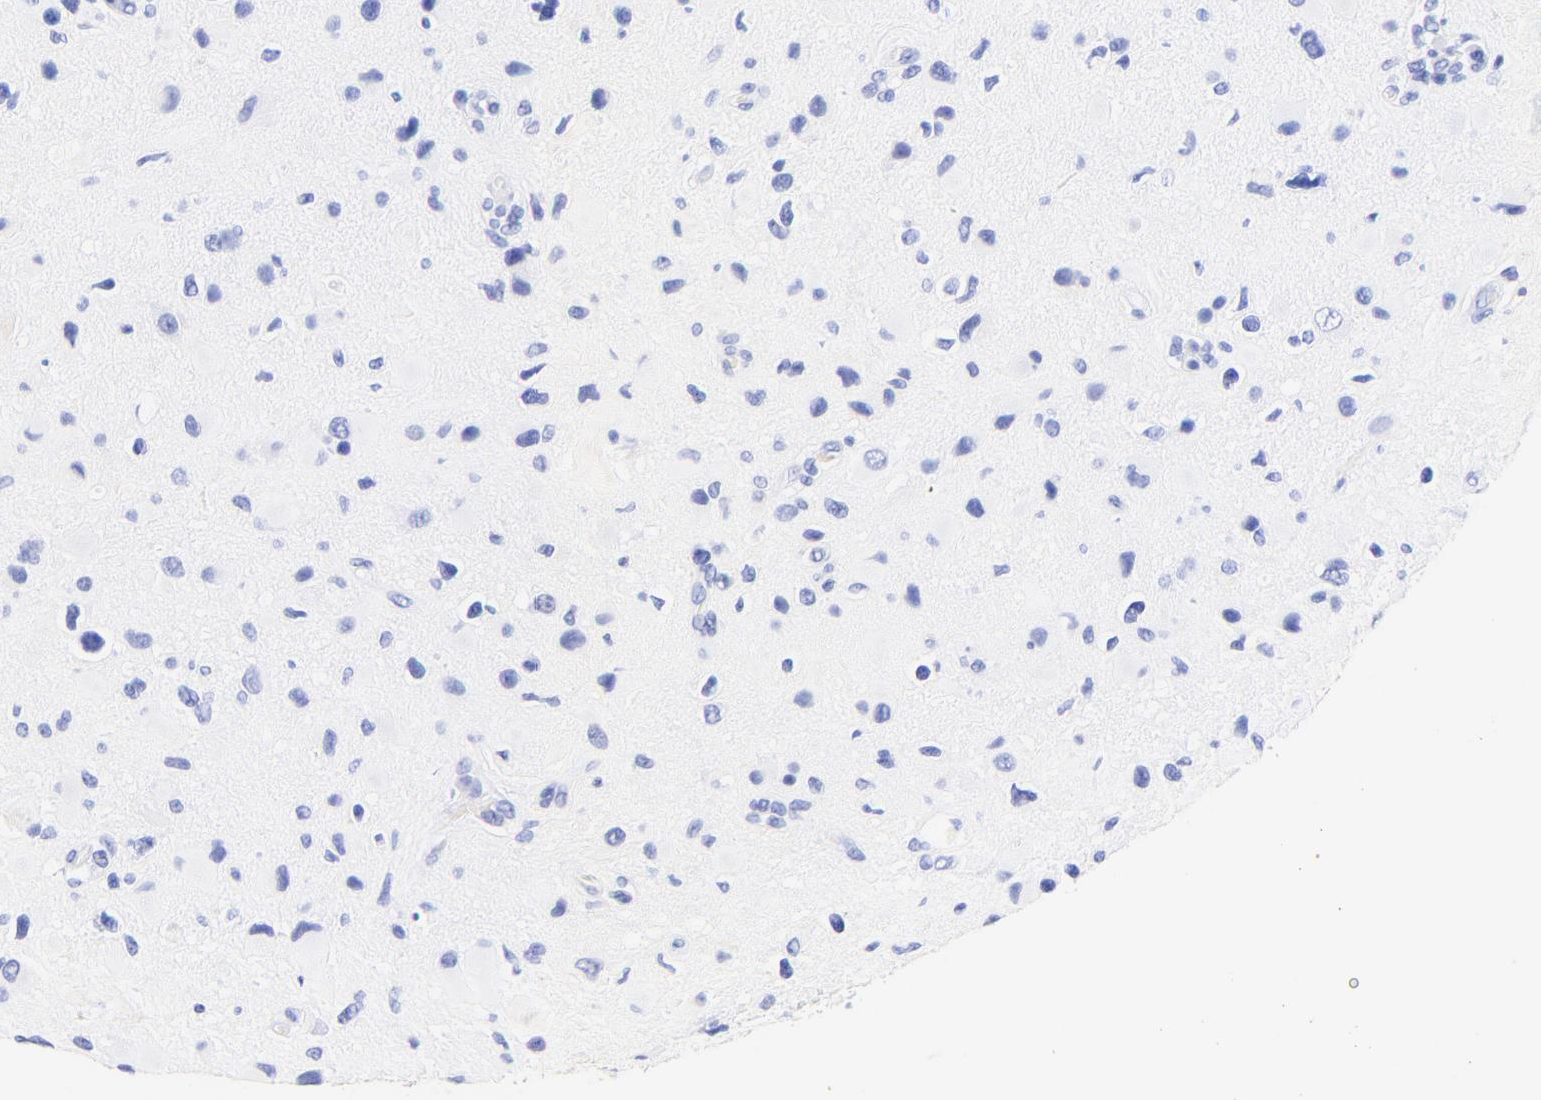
{"staining": {"intensity": "negative", "quantity": "none", "location": "none"}, "tissue": "glioma", "cell_type": "Tumor cells", "image_type": "cancer", "snomed": [{"axis": "morphology", "description": "Glioma, malignant, Low grade"}, {"axis": "topography", "description": "Brain"}], "caption": "Immunohistochemical staining of glioma shows no significant staining in tumor cells. (Immunohistochemistry (ihc), brightfield microscopy, high magnification).", "gene": "KRT19", "patient": {"sex": "female", "age": 32}}